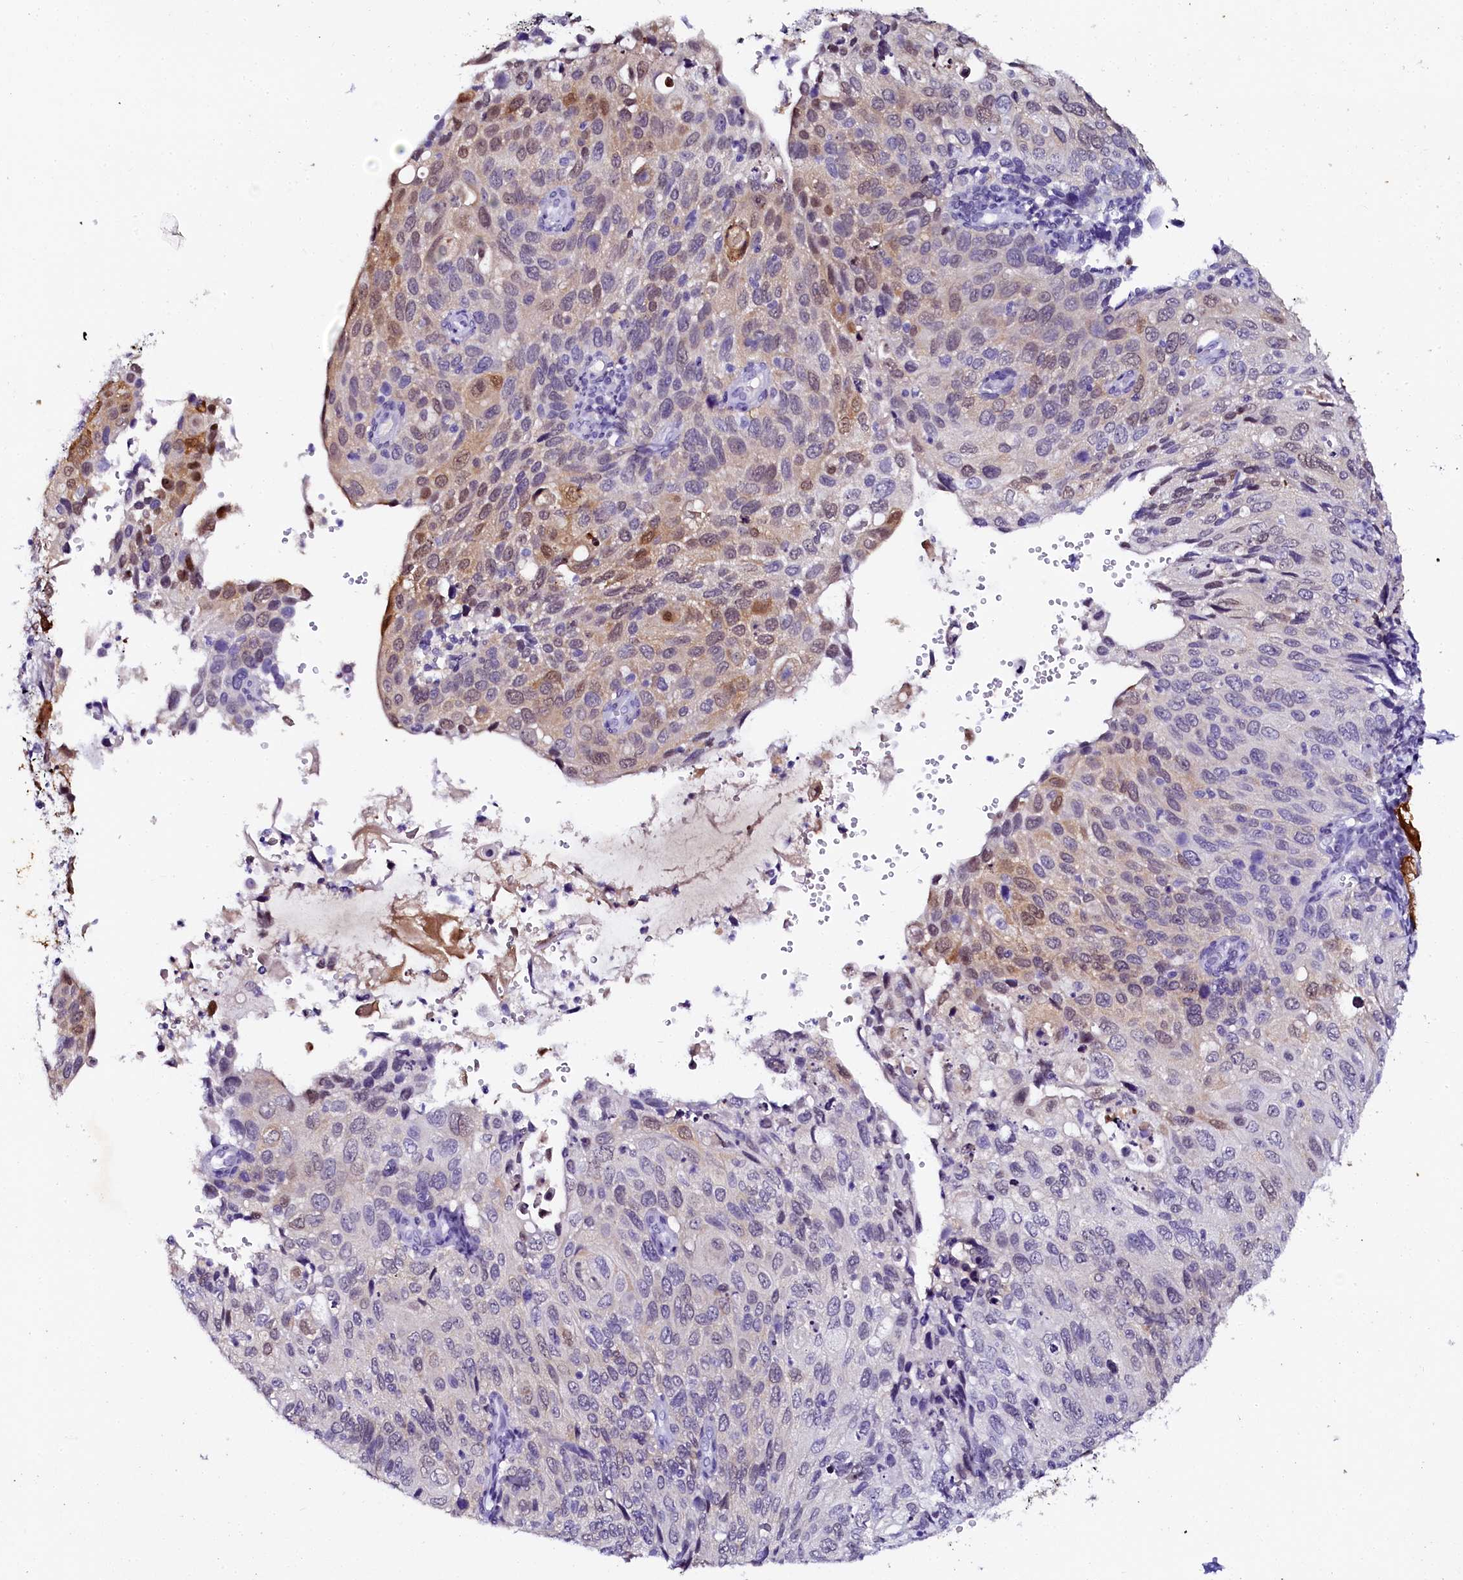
{"staining": {"intensity": "weak", "quantity": "<25%", "location": "nuclear"}, "tissue": "cervical cancer", "cell_type": "Tumor cells", "image_type": "cancer", "snomed": [{"axis": "morphology", "description": "Squamous cell carcinoma, NOS"}, {"axis": "topography", "description": "Cervix"}], "caption": "High power microscopy micrograph of an immunohistochemistry (IHC) photomicrograph of cervical squamous cell carcinoma, revealing no significant expression in tumor cells.", "gene": "SORD", "patient": {"sex": "female", "age": 70}}